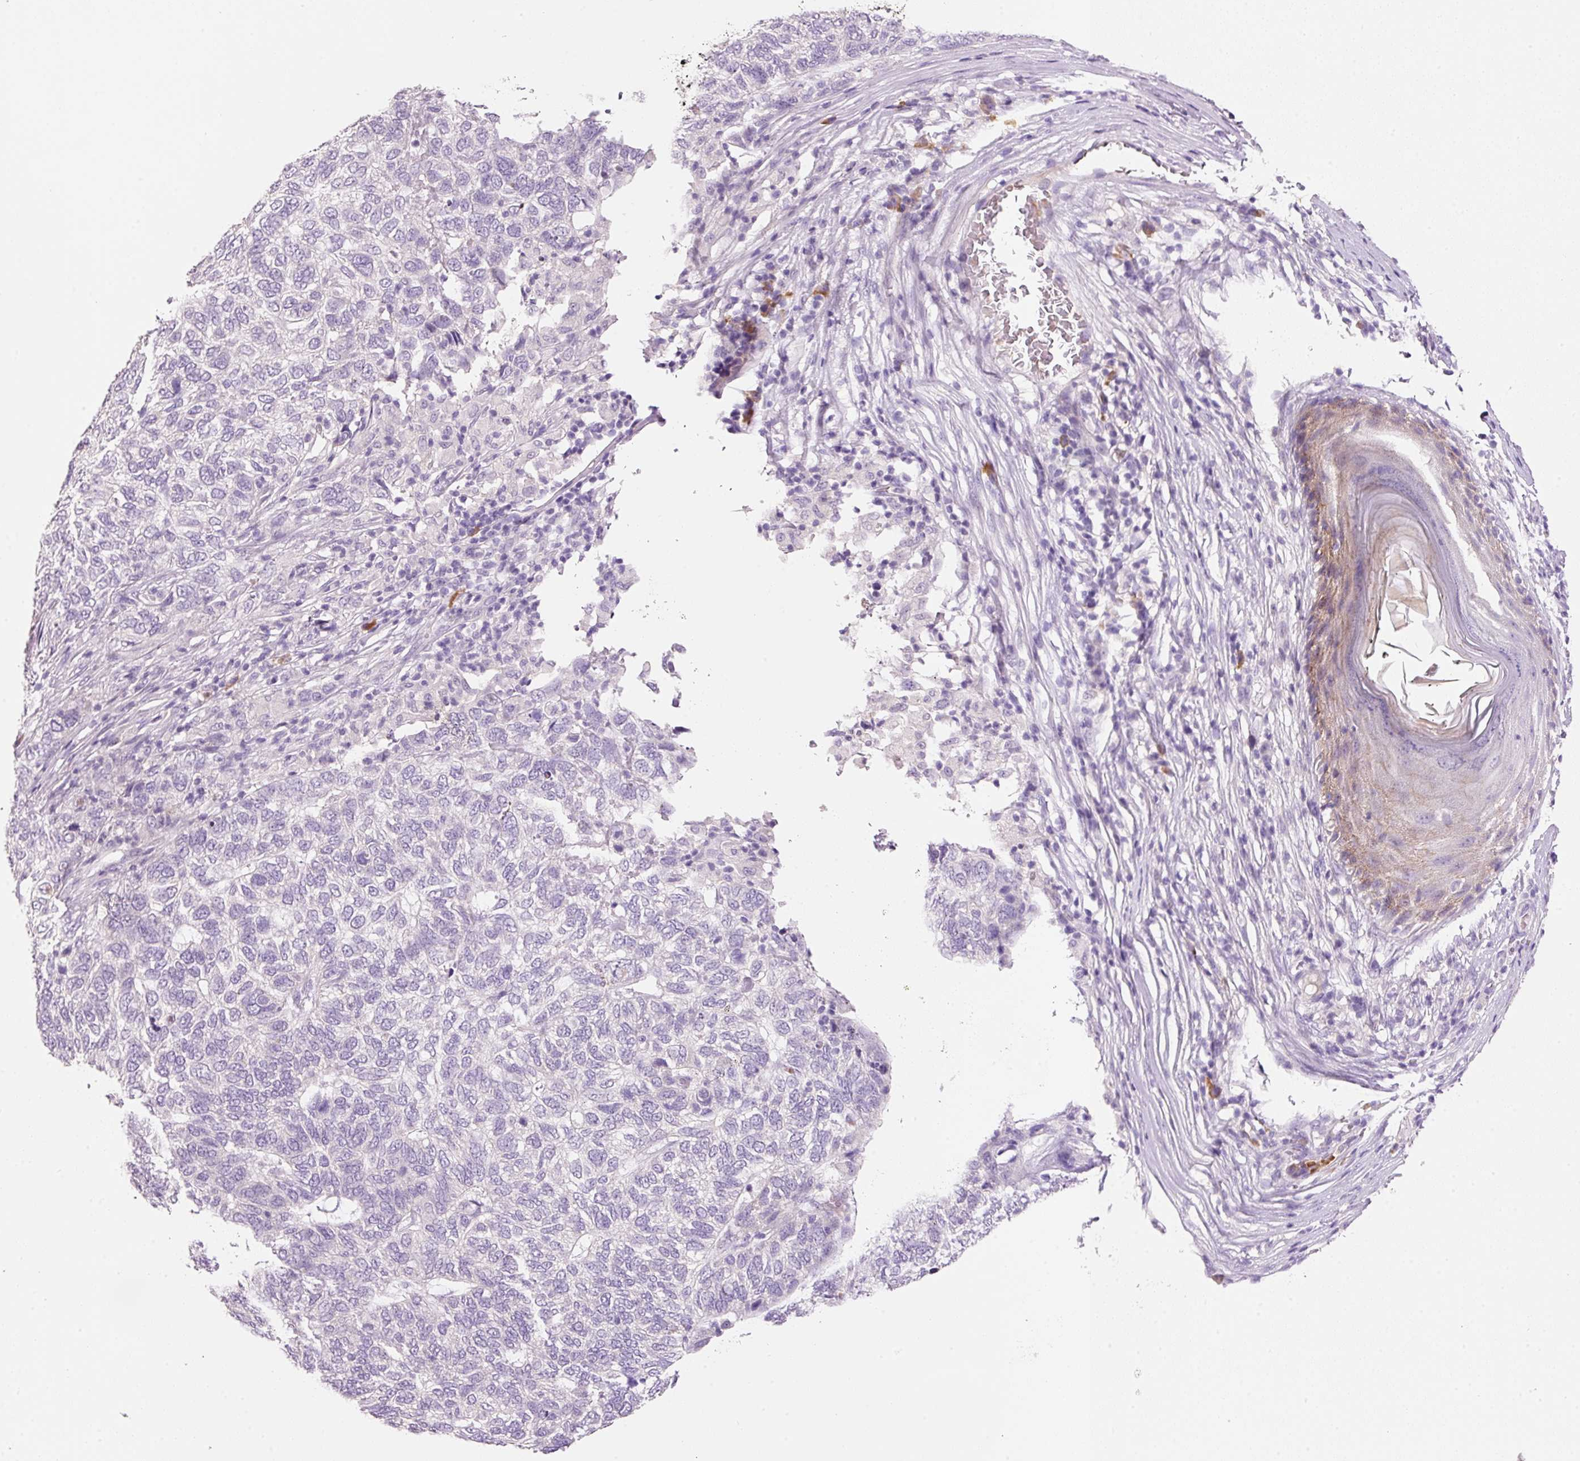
{"staining": {"intensity": "negative", "quantity": "none", "location": "none"}, "tissue": "skin cancer", "cell_type": "Tumor cells", "image_type": "cancer", "snomed": [{"axis": "morphology", "description": "Basal cell carcinoma"}, {"axis": "topography", "description": "Skin"}], "caption": "Skin cancer (basal cell carcinoma) was stained to show a protein in brown. There is no significant expression in tumor cells.", "gene": "TENT5C", "patient": {"sex": "female", "age": 65}}